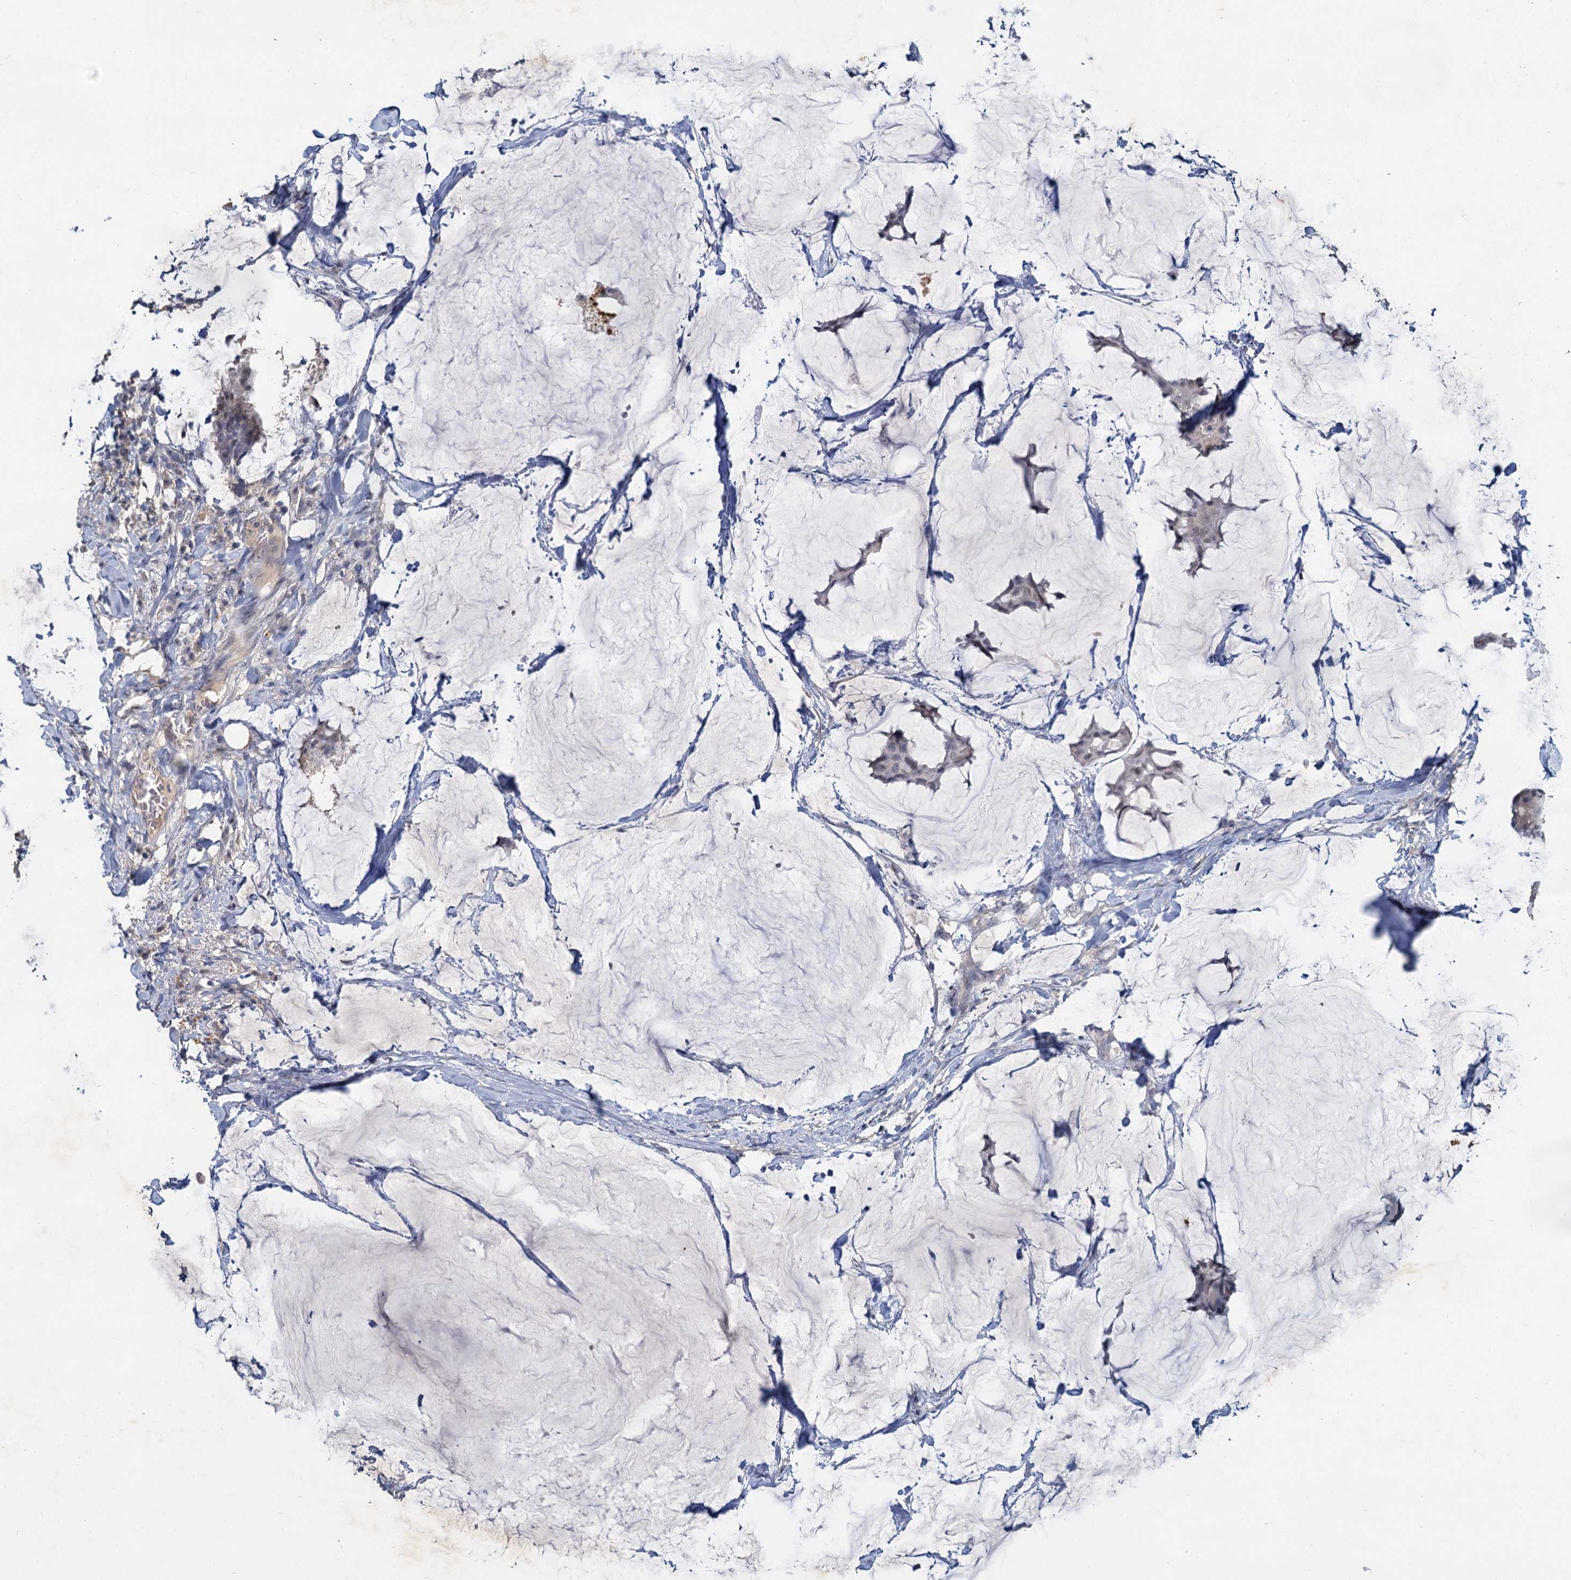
{"staining": {"intensity": "negative", "quantity": "none", "location": "none"}, "tissue": "breast cancer", "cell_type": "Tumor cells", "image_type": "cancer", "snomed": [{"axis": "morphology", "description": "Duct carcinoma"}, {"axis": "topography", "description": "Breast"}], "caption": "A histopathology image of infiltrating ductal carcinoma (breast) stained for a protein displays no brown staining in tumor cells. (DAB (3,3'-diaminobenzidine) immunohistochemistry with hematoxylin counter stain).", "gene": "MUCL1", "patient": {"sex": "female", "age": 93}}